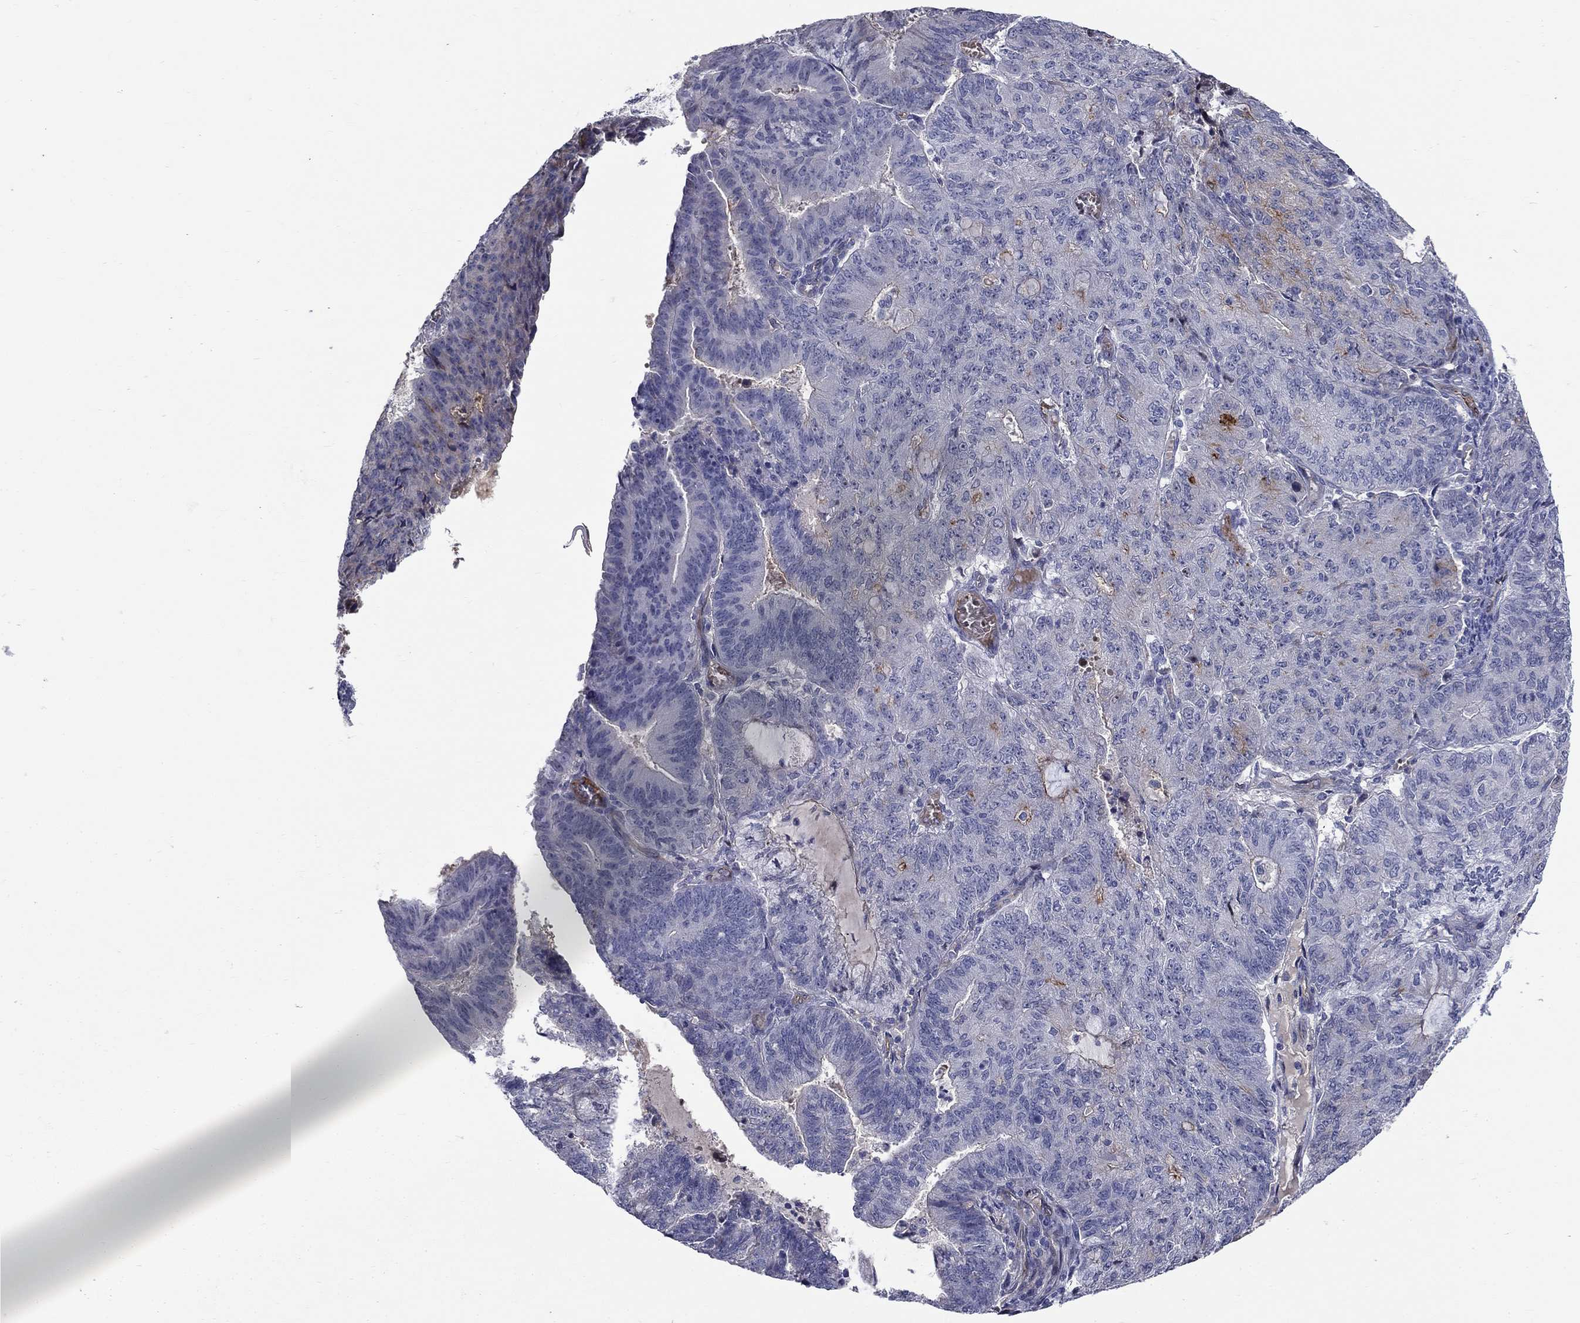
{"staining": {"intensity": "negative", "quantity": "none", "location": "none"}, "tissue": "endometrial cancer", "cell_type": "Tumor cells", "image_type": "cancer", "snomed": [{"axis": "morphology", "description": "Adenocarcinoma, NOS"}, {"axis": "topography", "description": "Endometrium"}], "caption": "Micrograph shows no significant protein expression in tumor cells of endometrial cancer (adenocarcinoma). Brightfield microscopy of immunohistochemistry stained with DAB (3,3'-diaminobenzidine) (brown) and hematoxylin (blue), captured at high magnification.", "gene": "SLC1A1", "patient": {"sex": "female", "age": 82}}